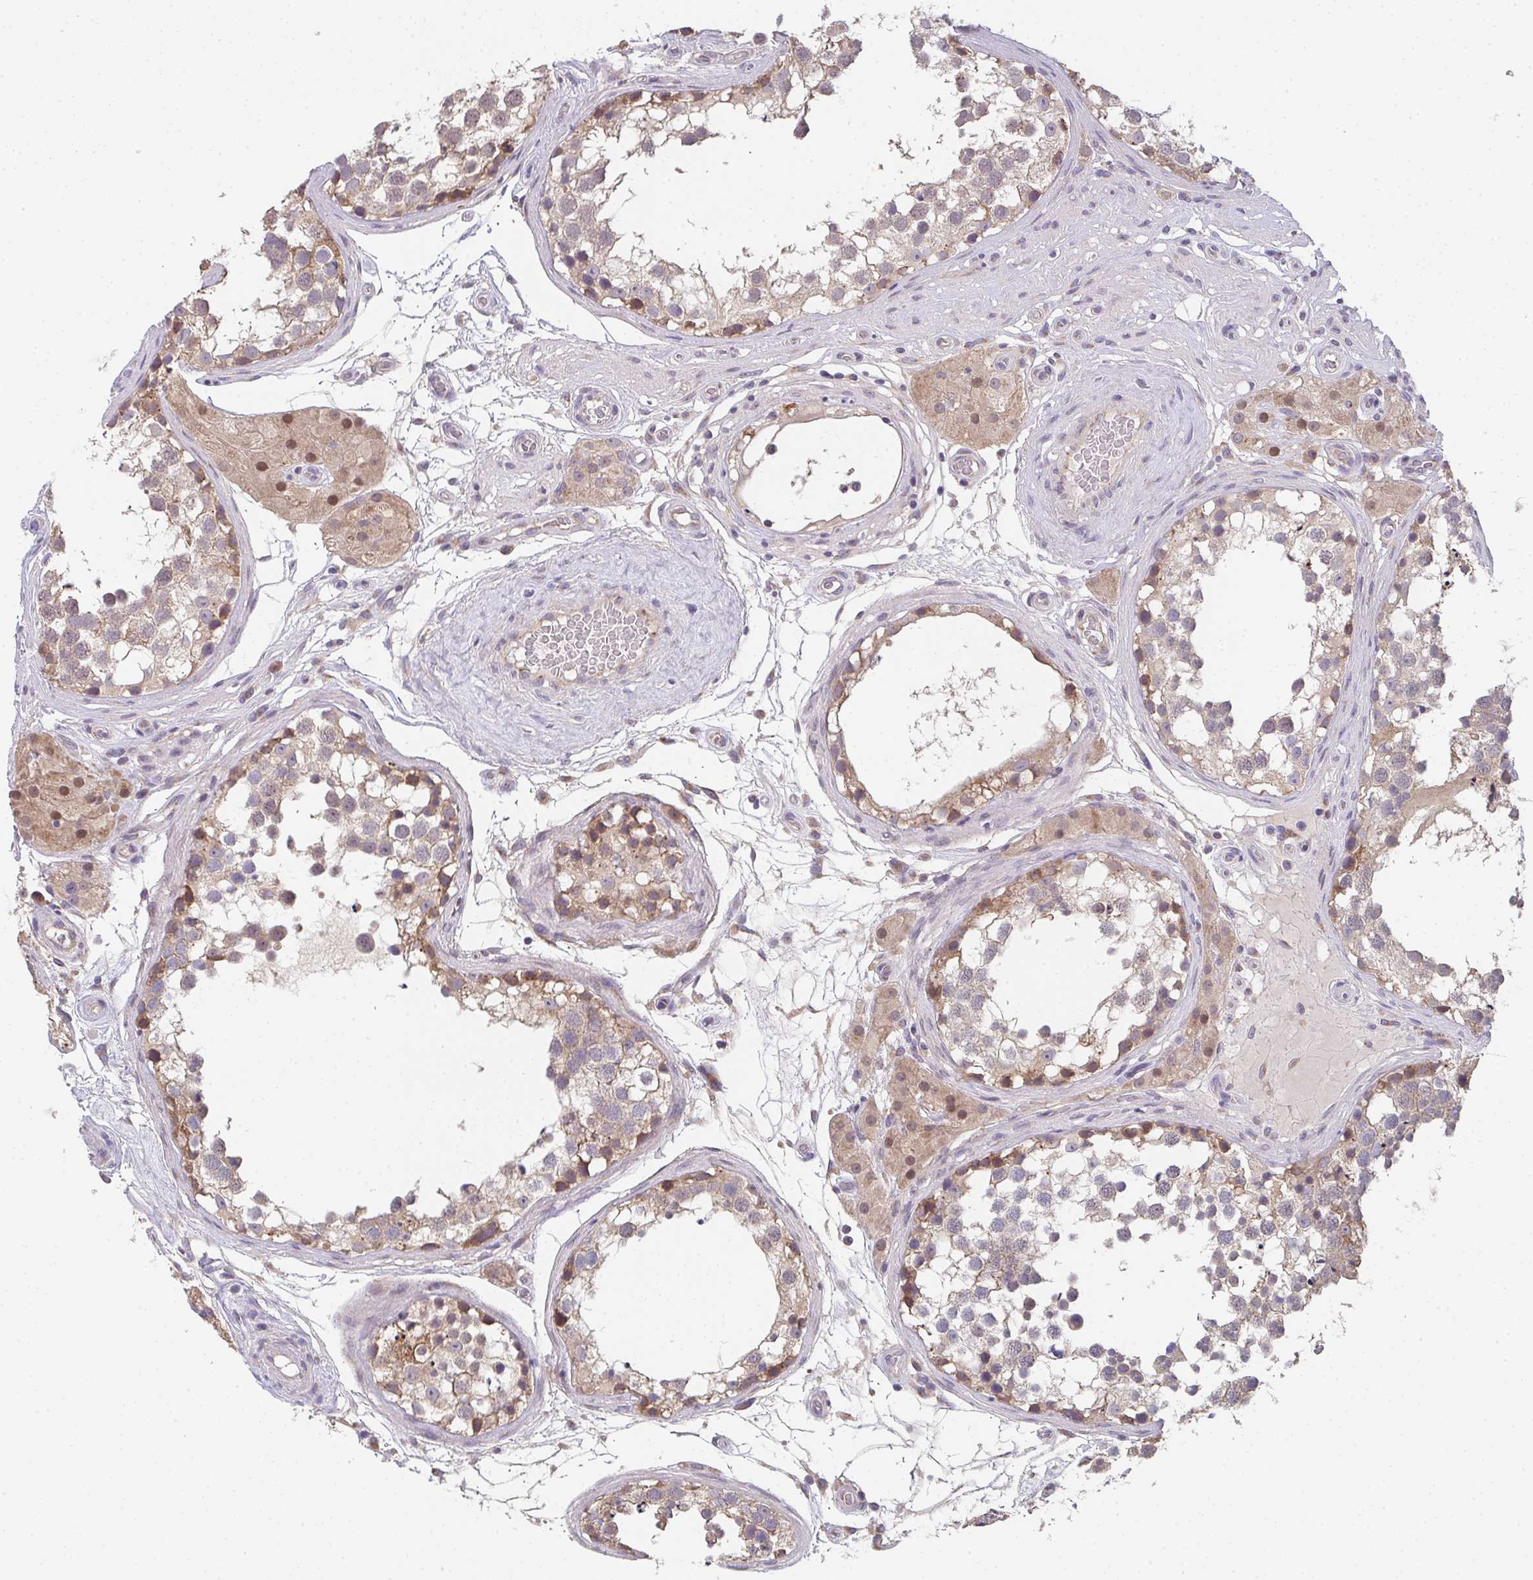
{"staining": {"intensity": "weak", "quantity": ">75%", "location": "cytoplasmic/membranous"}, "tissue": "testis", "cell_type": "Cells in seminiferous ducts", "image_type": "normal", "snomed": [{"axis": "morphology", "description": "Normal tissue, NOS"}, {"axis": "morphology", "description": "Seminoma, NOS"}, {"axis": "topography", "description": "Testis"}], "caption": "Brown immunohistochemical staining in unremarkable testis displays weak cytoplasmic/membranous positivity in about >75% of cells in seminiferous ducts. (DAB (3,3'-diaminobenzidine) = brown stain, brightfield microscopy at high magnification).", "gene": "TSPAN31", "patient": {"sex": "male", "age": 65}}